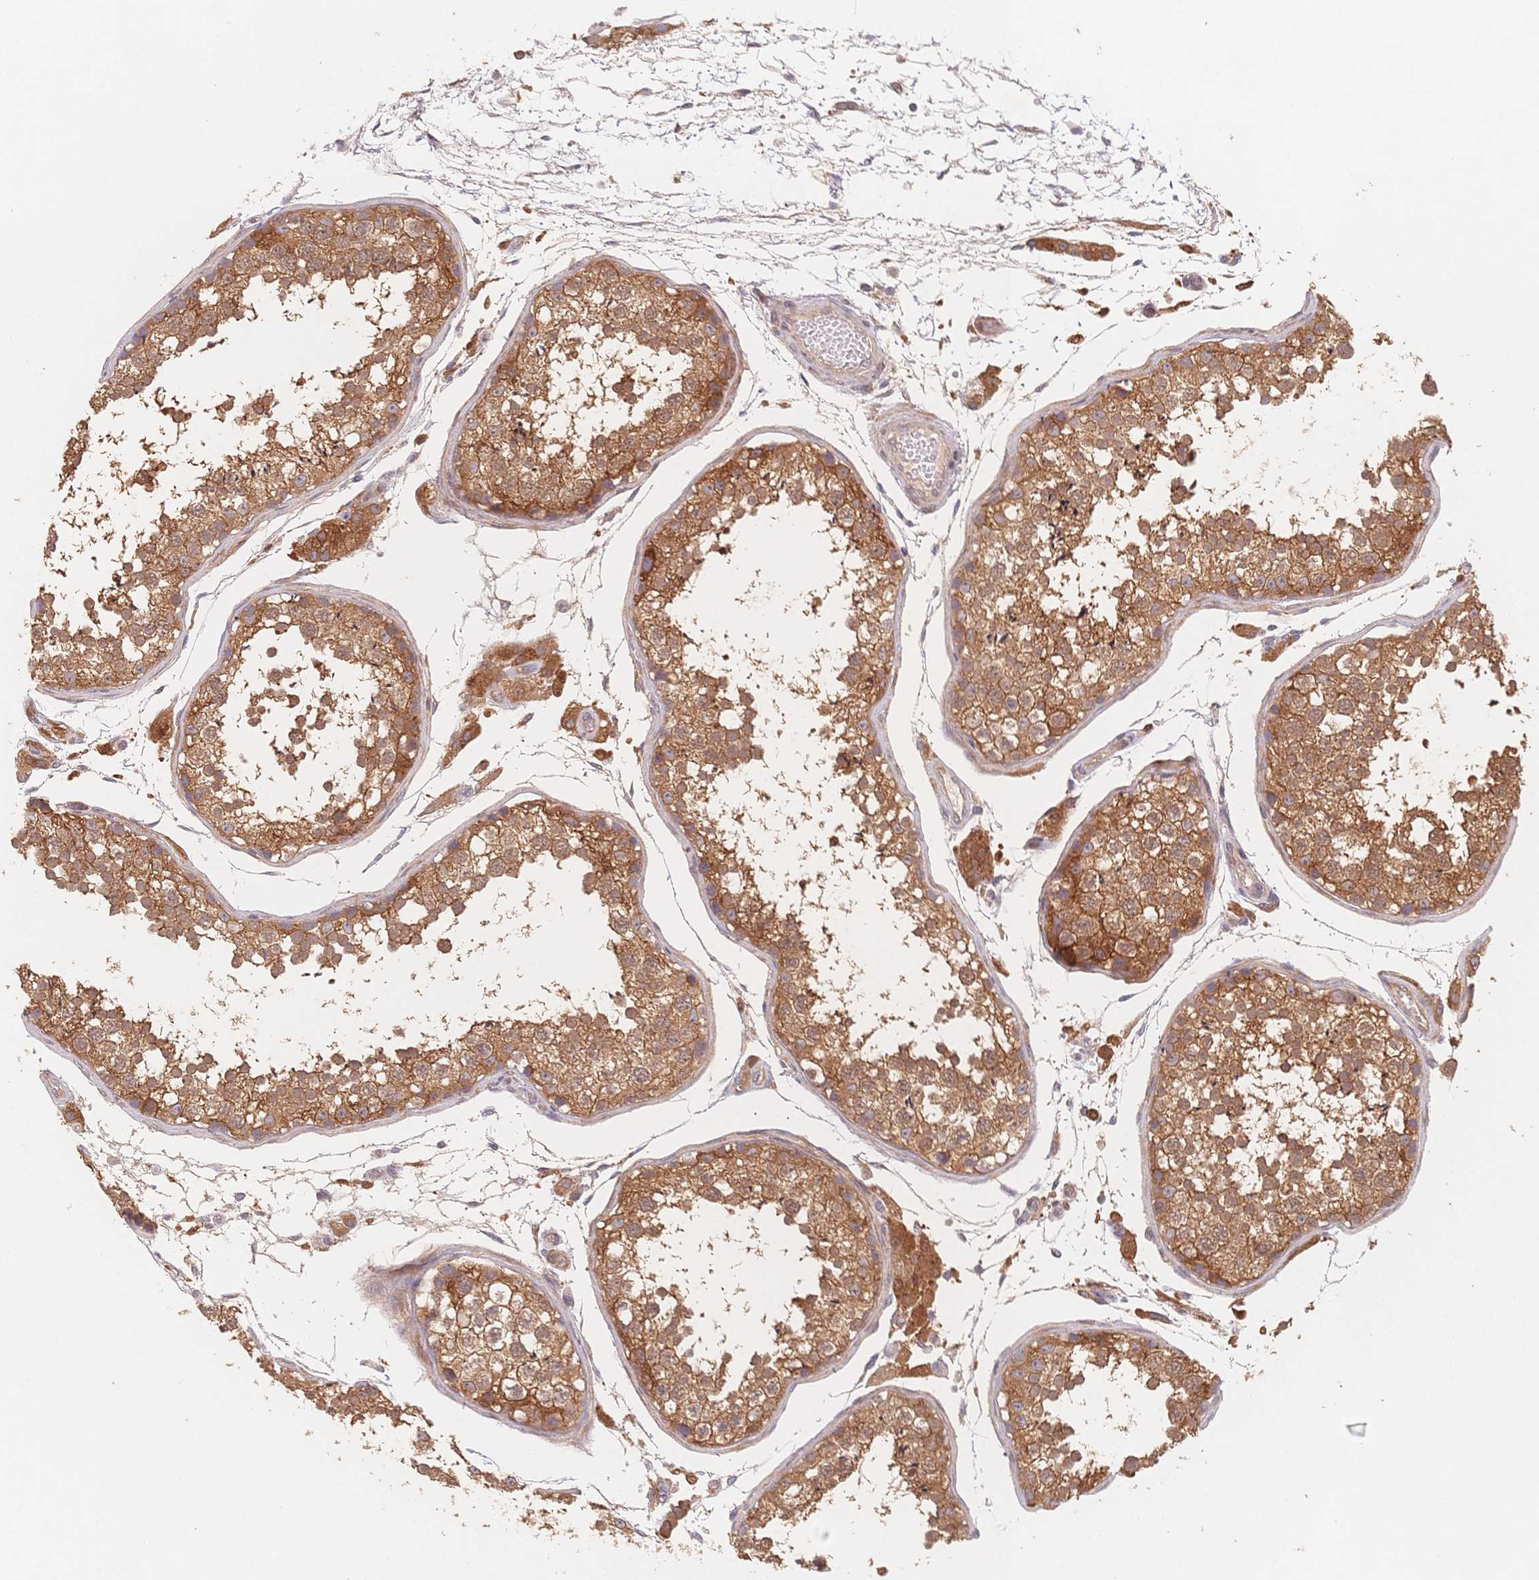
{"staining": {"intensity": "moderate", "quantity": ">75%", "location": "cytoplasmic/membranous"}, "tissue": "testis", "cell_type": "Cells in seminiferous ducts", "image_type": "normal", "snomed": [{"axis": "morphology", "description": "Normal tissue, NOS"}, {"axis": "topography", "description": "Testis"}], "caption": "This image displays immunohistochemistry (IHC) staining of unremarkable testis, with medium moderate cytoplasmic/membranous expression in approximately >75% of cells in seminiferous ducts.", "gene": "C12orf75", "patient": {"sex": "male", "age": 29}}